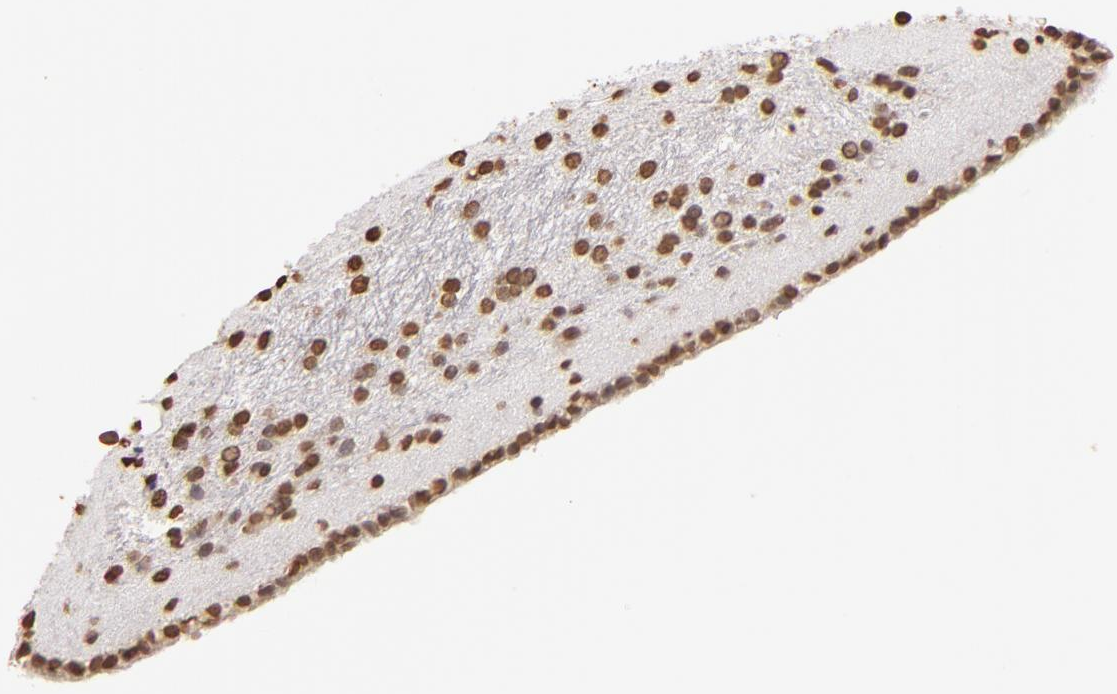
{"staining": {"intensity": "strong", "quantity": ">75%", "location": "nuclear"}, "tissue": "caudate", "cell_type": "Glial cells", "image_type": "normal", "snomed": [{"axis": "morphology", "description": "Normal tissue, NOS"}, {"axis": "topography", "description": "Lateral ventricle wall"}], "caption": "Immunohistochemistry (IHC) histopathology image of benign caudate: caudate stained using IHC demonstrates high levels of strong protein expression localized specifically in the nuclear of glial cells, appearing as a nuclear brown color.", "gene": "LBX1", "patient": {"sex": "female", "age": 19}}